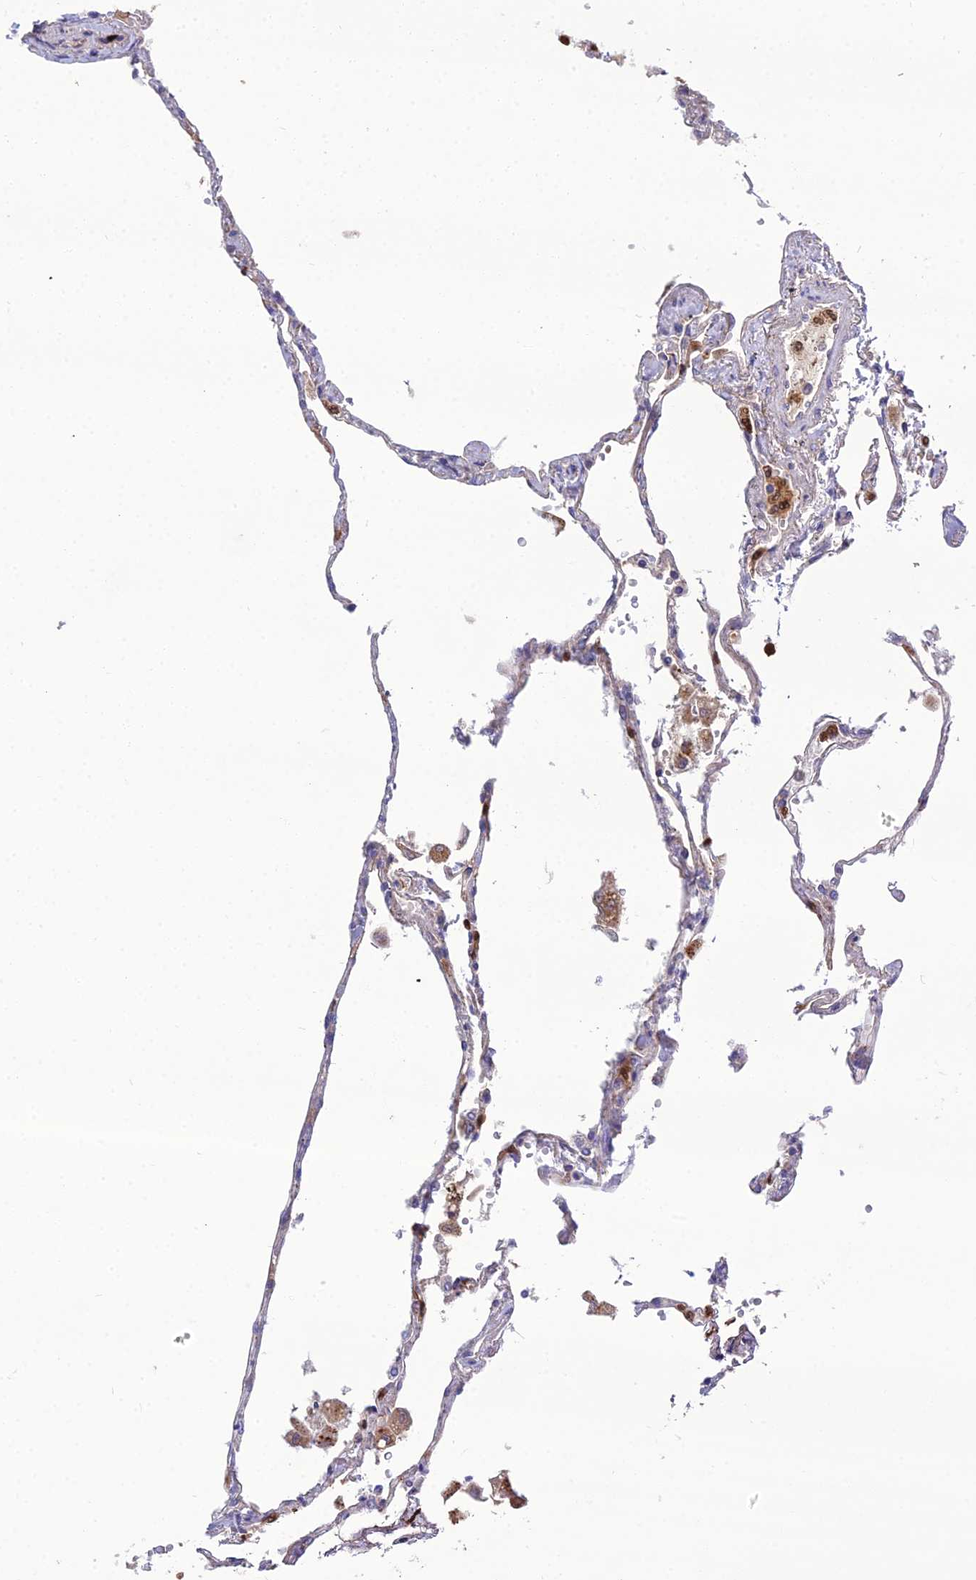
{"staining": {"intensity": "moderate", "quantity": "<25%", "location": "cytoplasmic/membranous"}, "tissue": "lung", "cell_type": "Alveolar cells", "image_type": "normal", "snomed": [{"axis": "morphology", "description": "Normal tissue, NOS"}, {"axis": "topography", "description": "Lung"}], "caption": "IHC of benign human lung demonstrates low levels of moderate cytoplasmic/membranous positivity in about <25% of alveolar cells.", "gene": "EID2", "patient": {"sex": "female", "age": 67}}